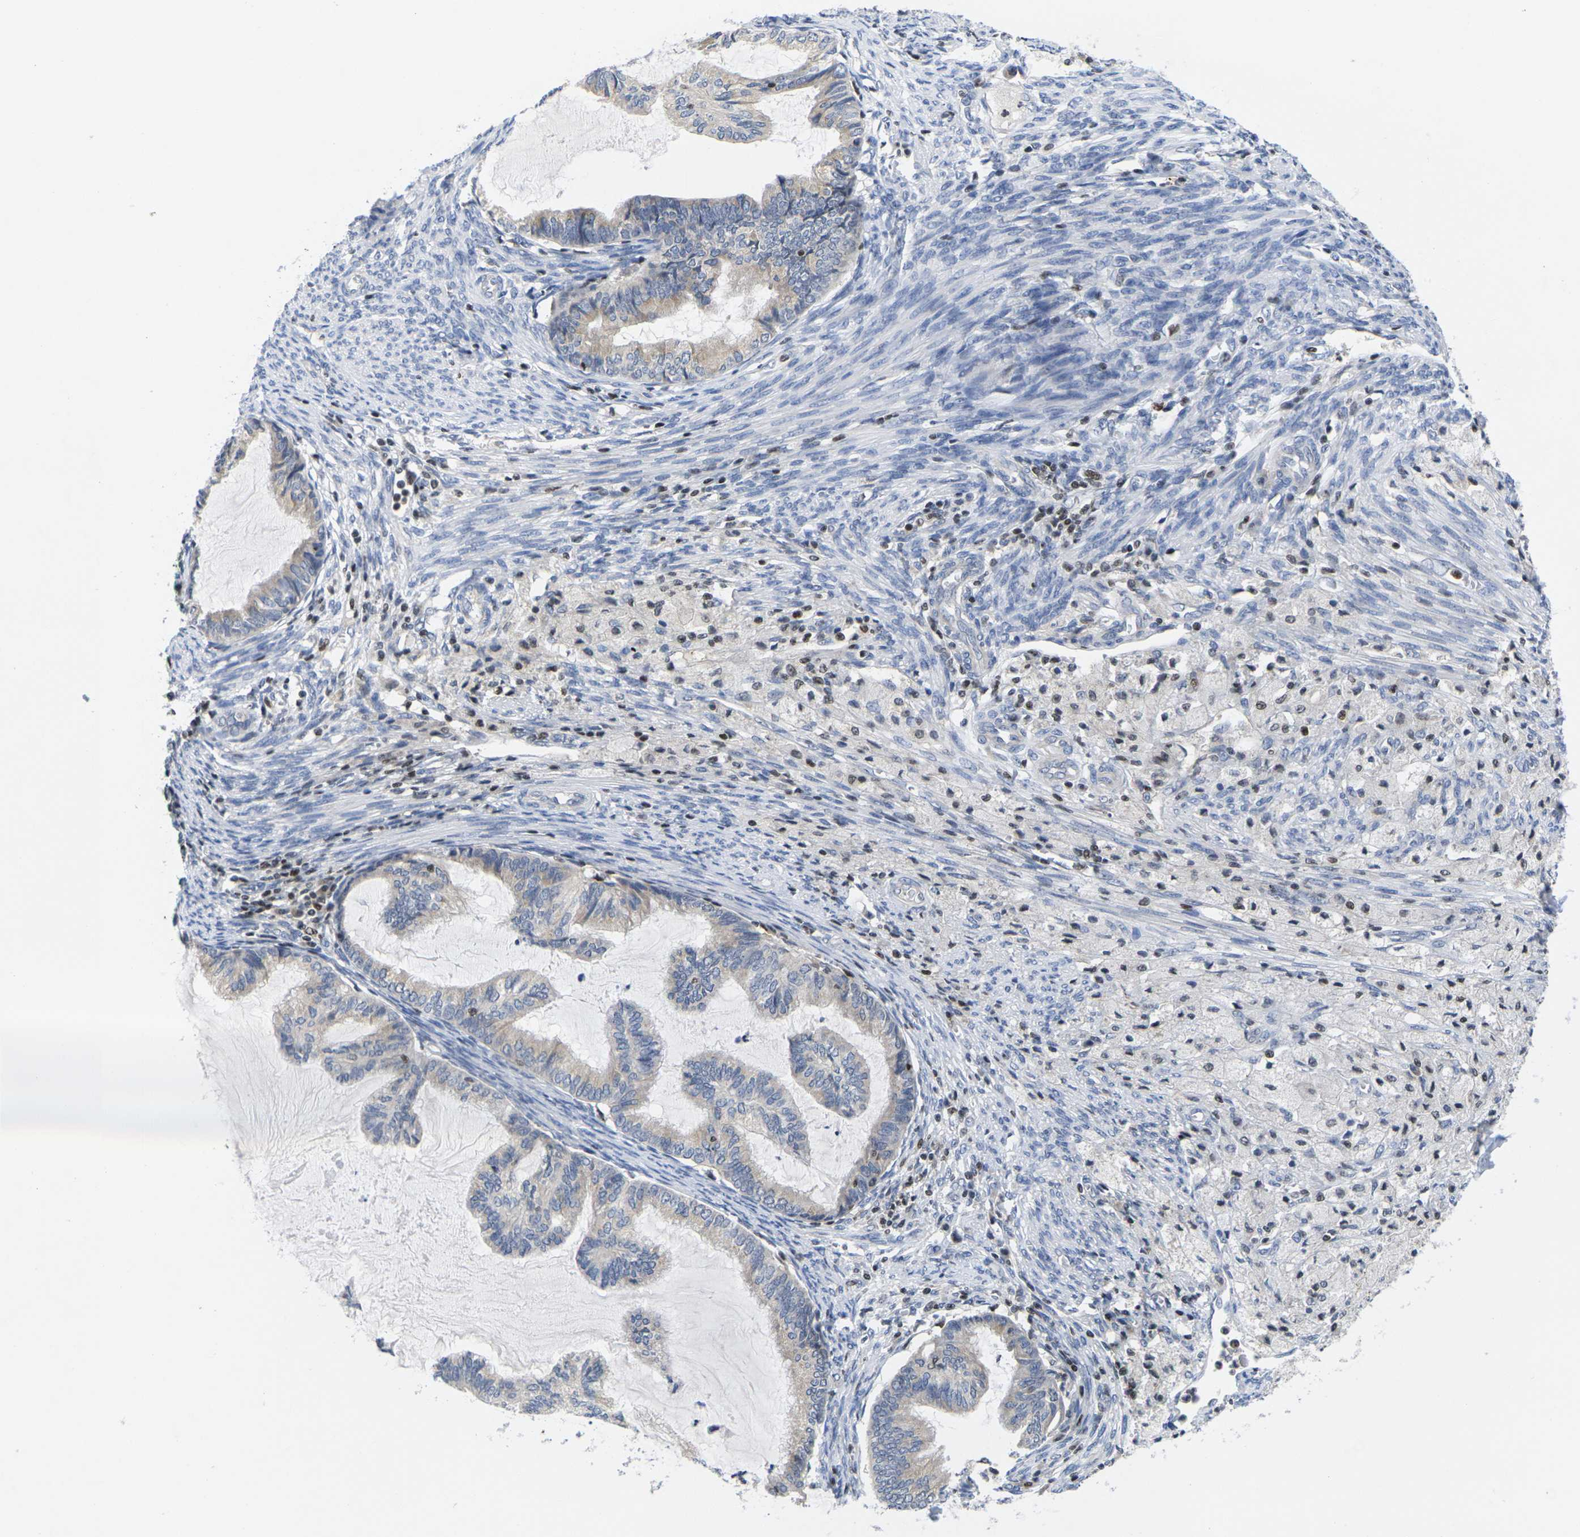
{"staining": {"intensity": "negative", "quantity": "none", "location": "none"}, "tissue": "cervical cancer", "cell_type": "Tumor cells", "image_type": "cancer", "snomed": [{"axis": "morphology", "description": "Normal tissue, NOS"}, {"axis": "morphology", "description": "Adenocarcinoma, NOS"}, {"axis": "topography", "description": "Cervix"}, {"axis": "topography", "description": "Endometrium"}], "caption": "This is an IHC micrograph of human adenocarcinoma (cervical). There is no staining in tumor cells.", "gene": "IKZF1", "patient": {"sex": "female", "age": 86}}